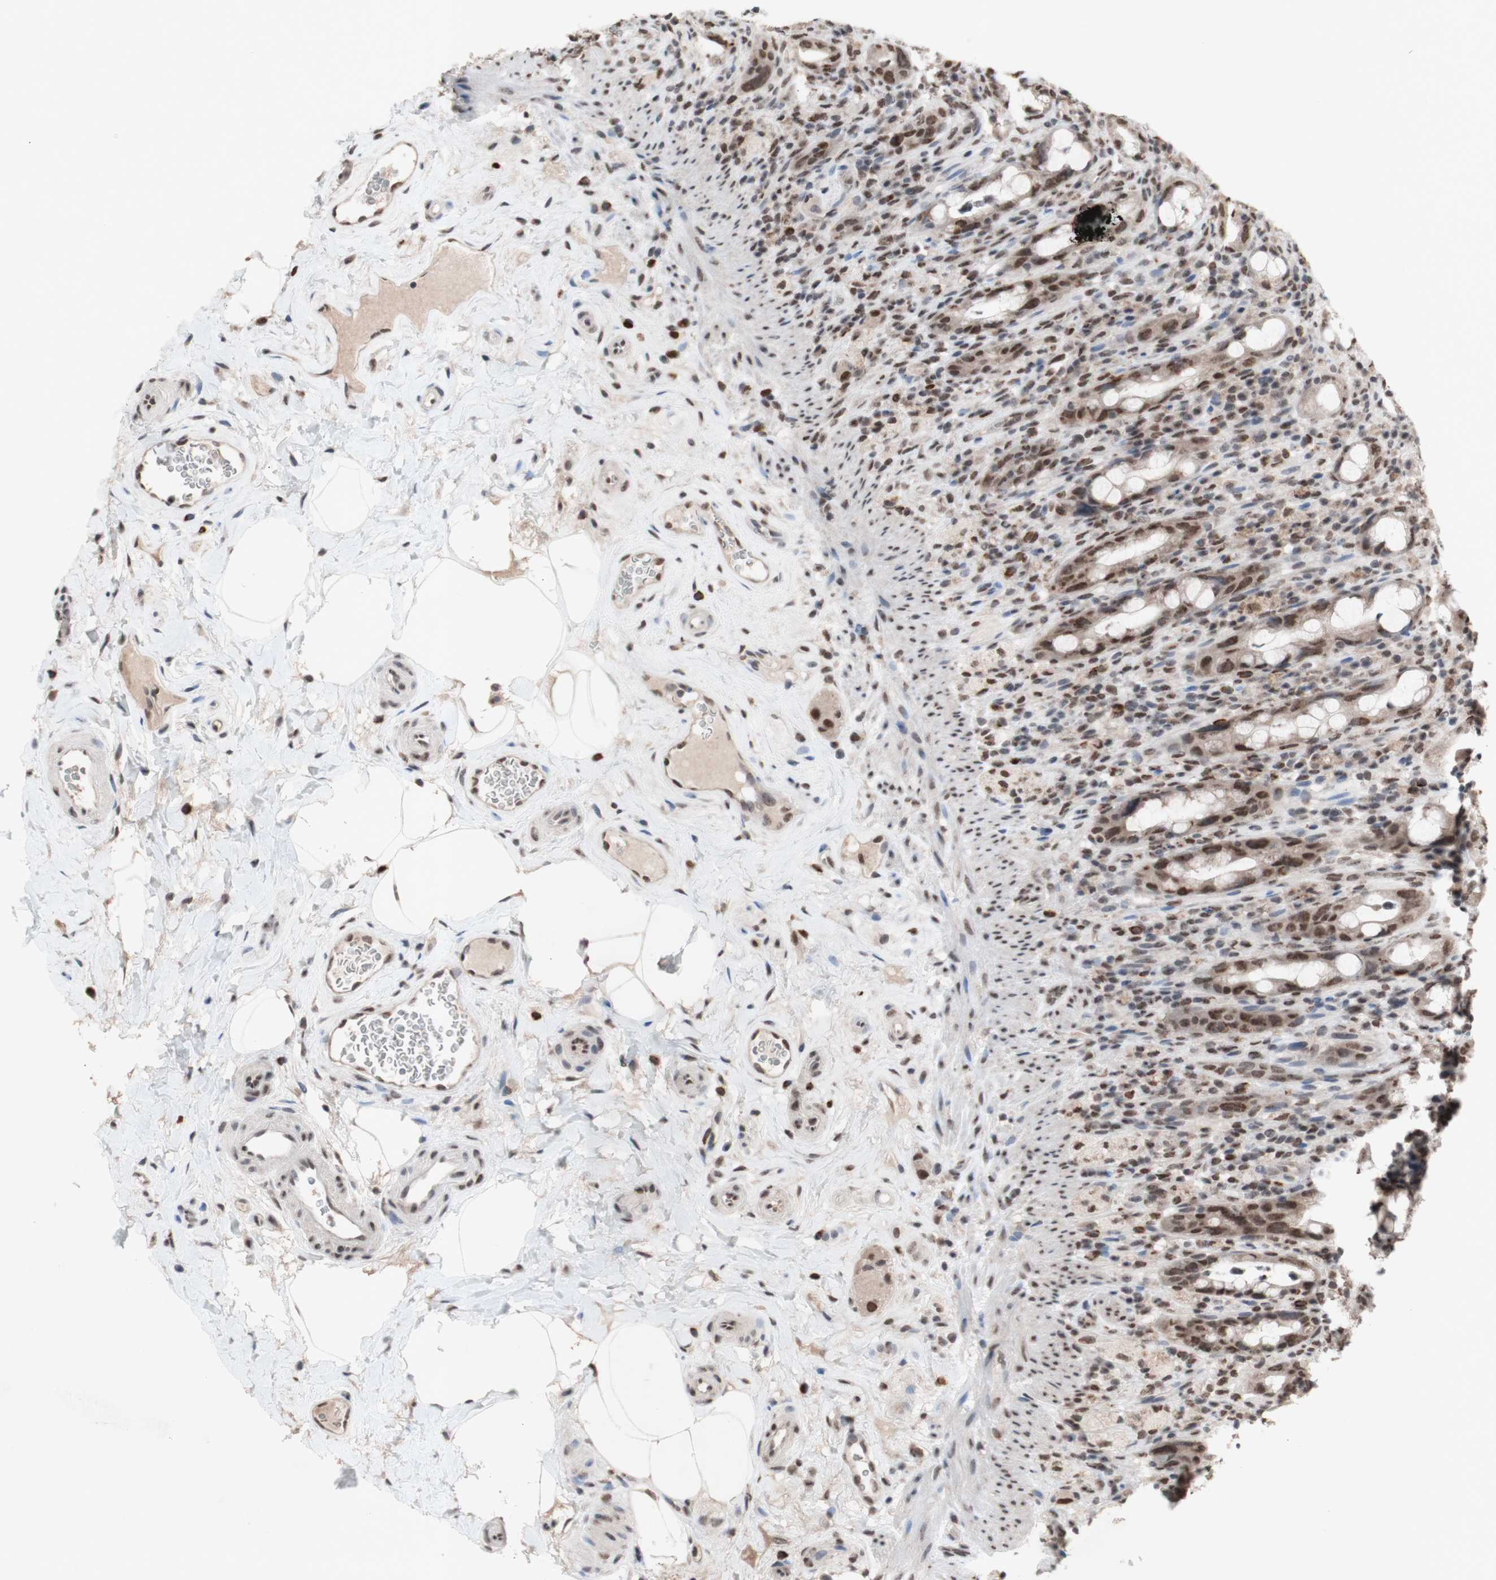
{"staining": {"intensity": "moderate", "quantity": ">75%", "location": "nuclear"}, "tissue": "rectum", "cell_type": "Glandular cells", "image_type": "normal", "snomed": [{"axis": "morphology", "description": "Normal tissue, NOS"}, {"axis": "topography", "description": "Rectum"}], "caption": "Brown immunohistochemical staining in benign human rectum reveals moderate nuclear staining in approximately >75% of glandular cells. The protein is stained brown, and the nuclei are stained in blue (DAB (3,3'-diaminobenzidine) IHC with brightfield microscopy, high magnification).", "gene": "SFPQ", "patient": {"sex": "male", "age": 44}}